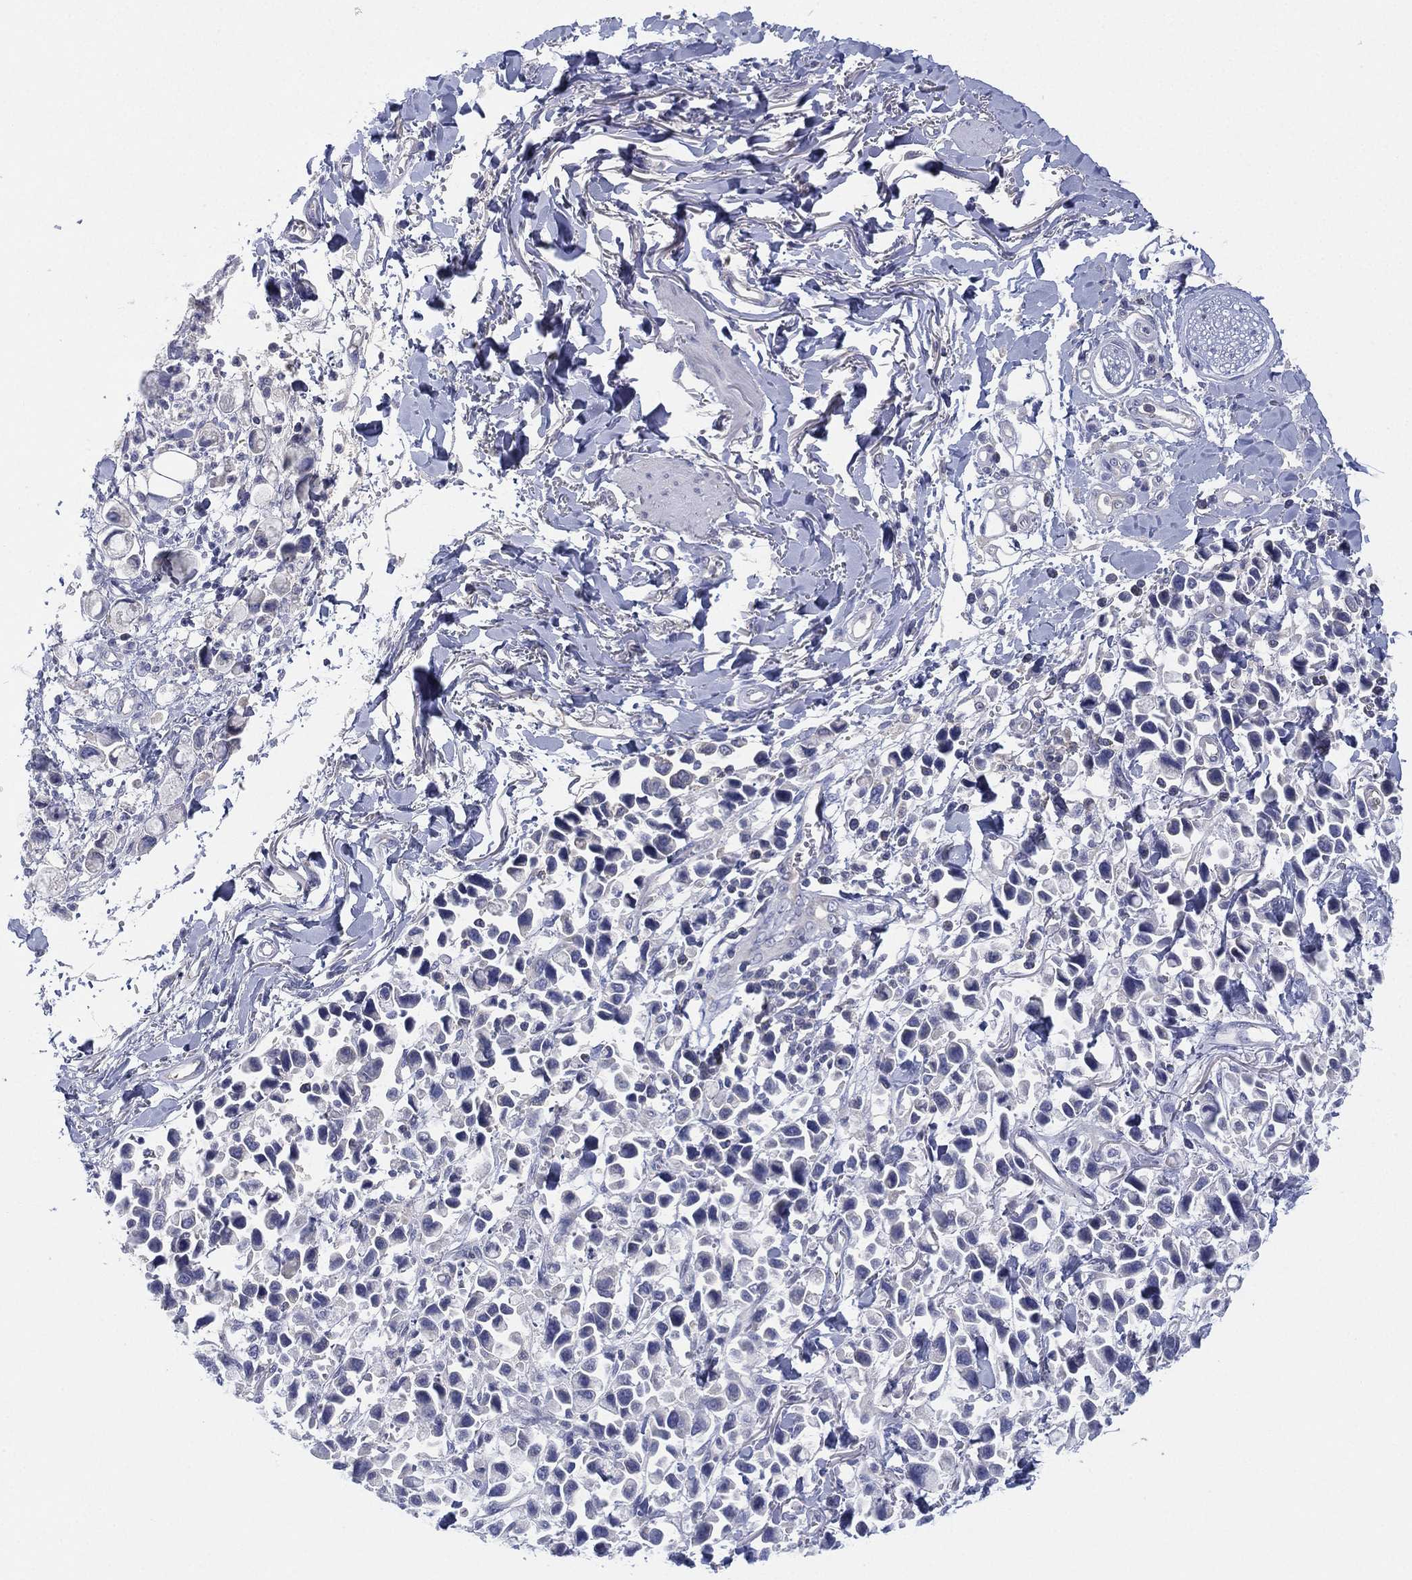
{"staining": {"intensity": "negative", "quantity": "none", "location": "none"}, "tissue": "stomach cancer", "cell_type": "Tumor cells", "image_type": "cancer", "snomed": [{"axis": "morphology", "description": "Adenocarcinoma, NOS"}, {"axis": "topography", "description": "Stomach"}], "caption": "Image shows no significant protein expression in tumor cells of adenocarcinoma (stomach).", "gene": "CYP2D6", "patient": {"sex": "female", "age": 81}}